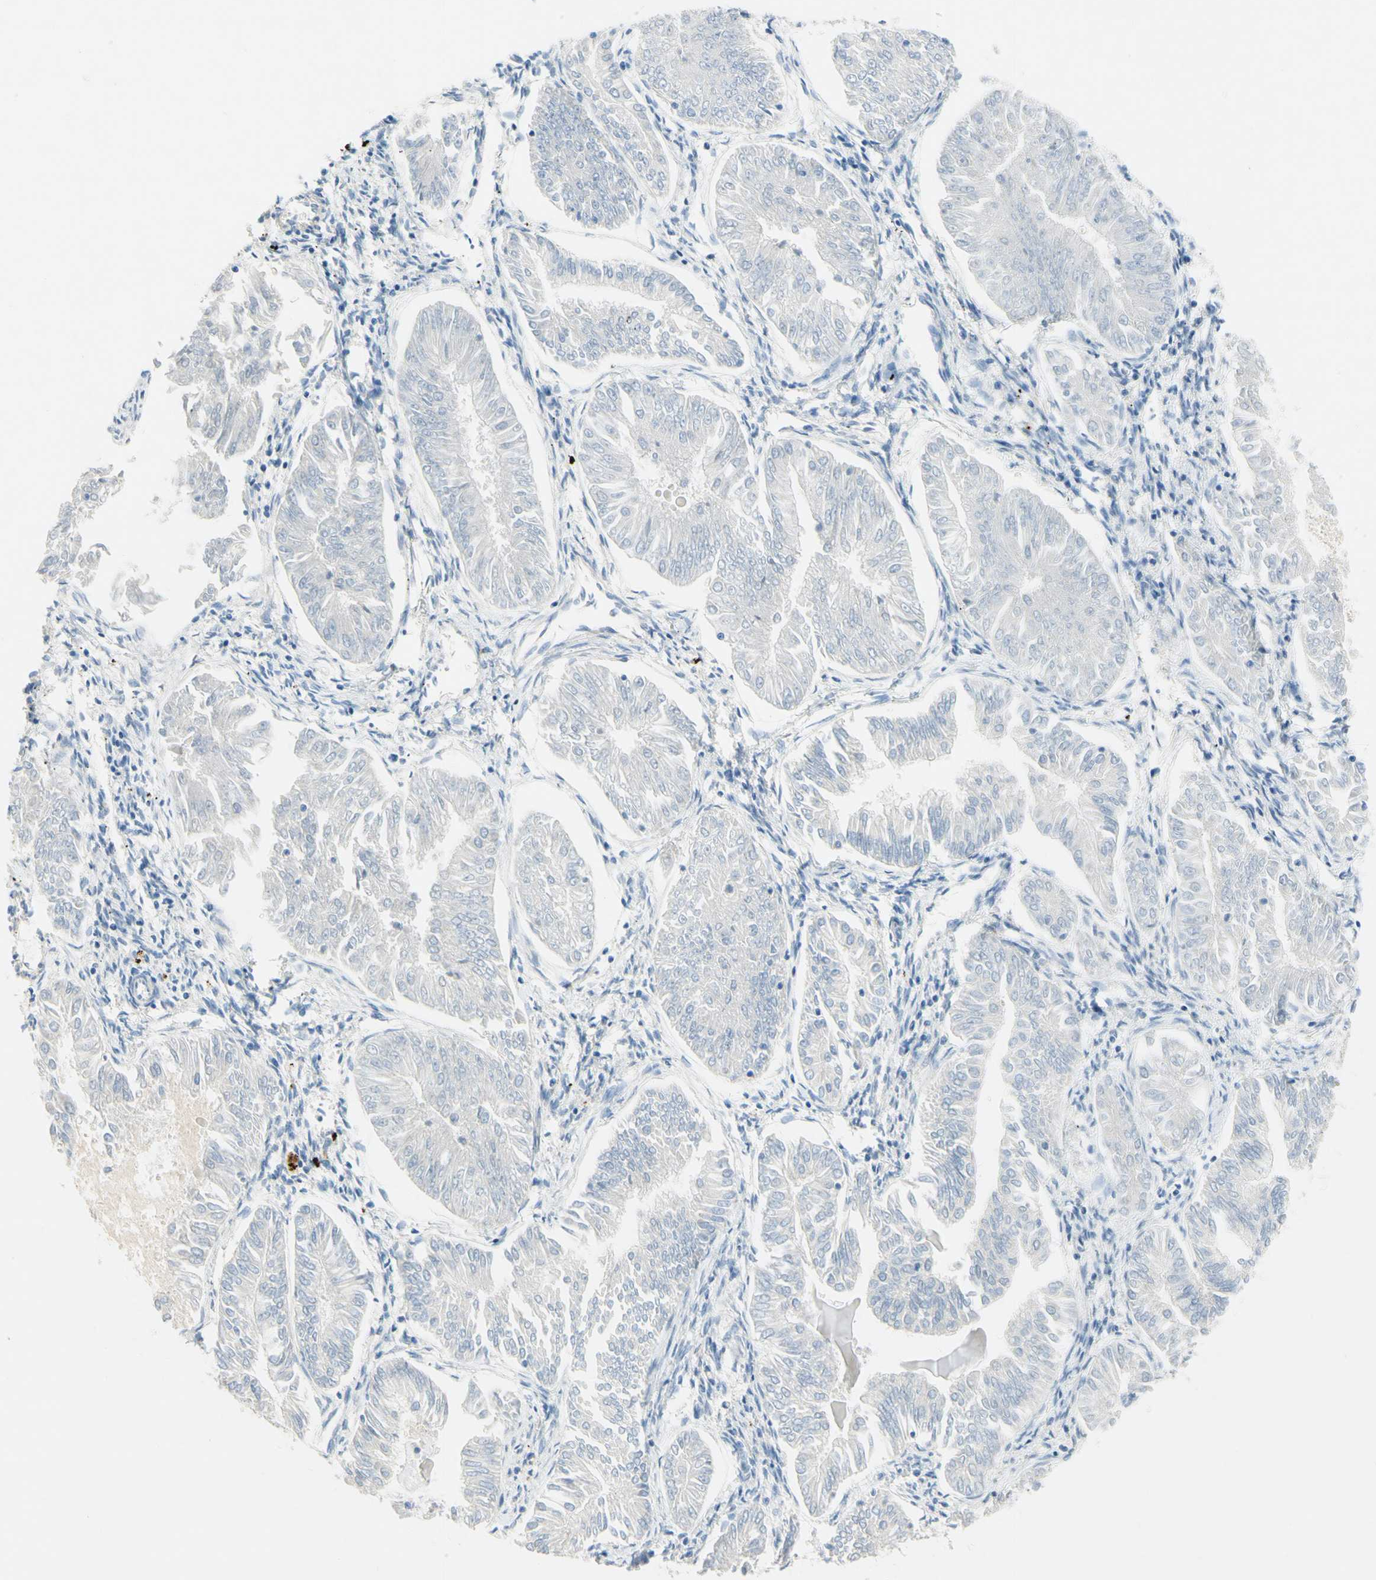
{"staining": {"intensity": "negative", "quantity": "none", "location": "none"}, "tissue": "endometrial cancer", "cell_type": "Tumor cells", "image_type": "cancer", "snomed": [{"axis": "morphology", "description": "Adenocarcinoma, NOS"}, {"axis": "topography", "description": "Endometrium"}], "caption": "Tumor cells are negative for protein expression in human endometrial cancer (adenocarcinoma). (DAB IHC, high magnification).", "gene": "POLR2J3", "patient": {"sex": "female", "age": 53}}